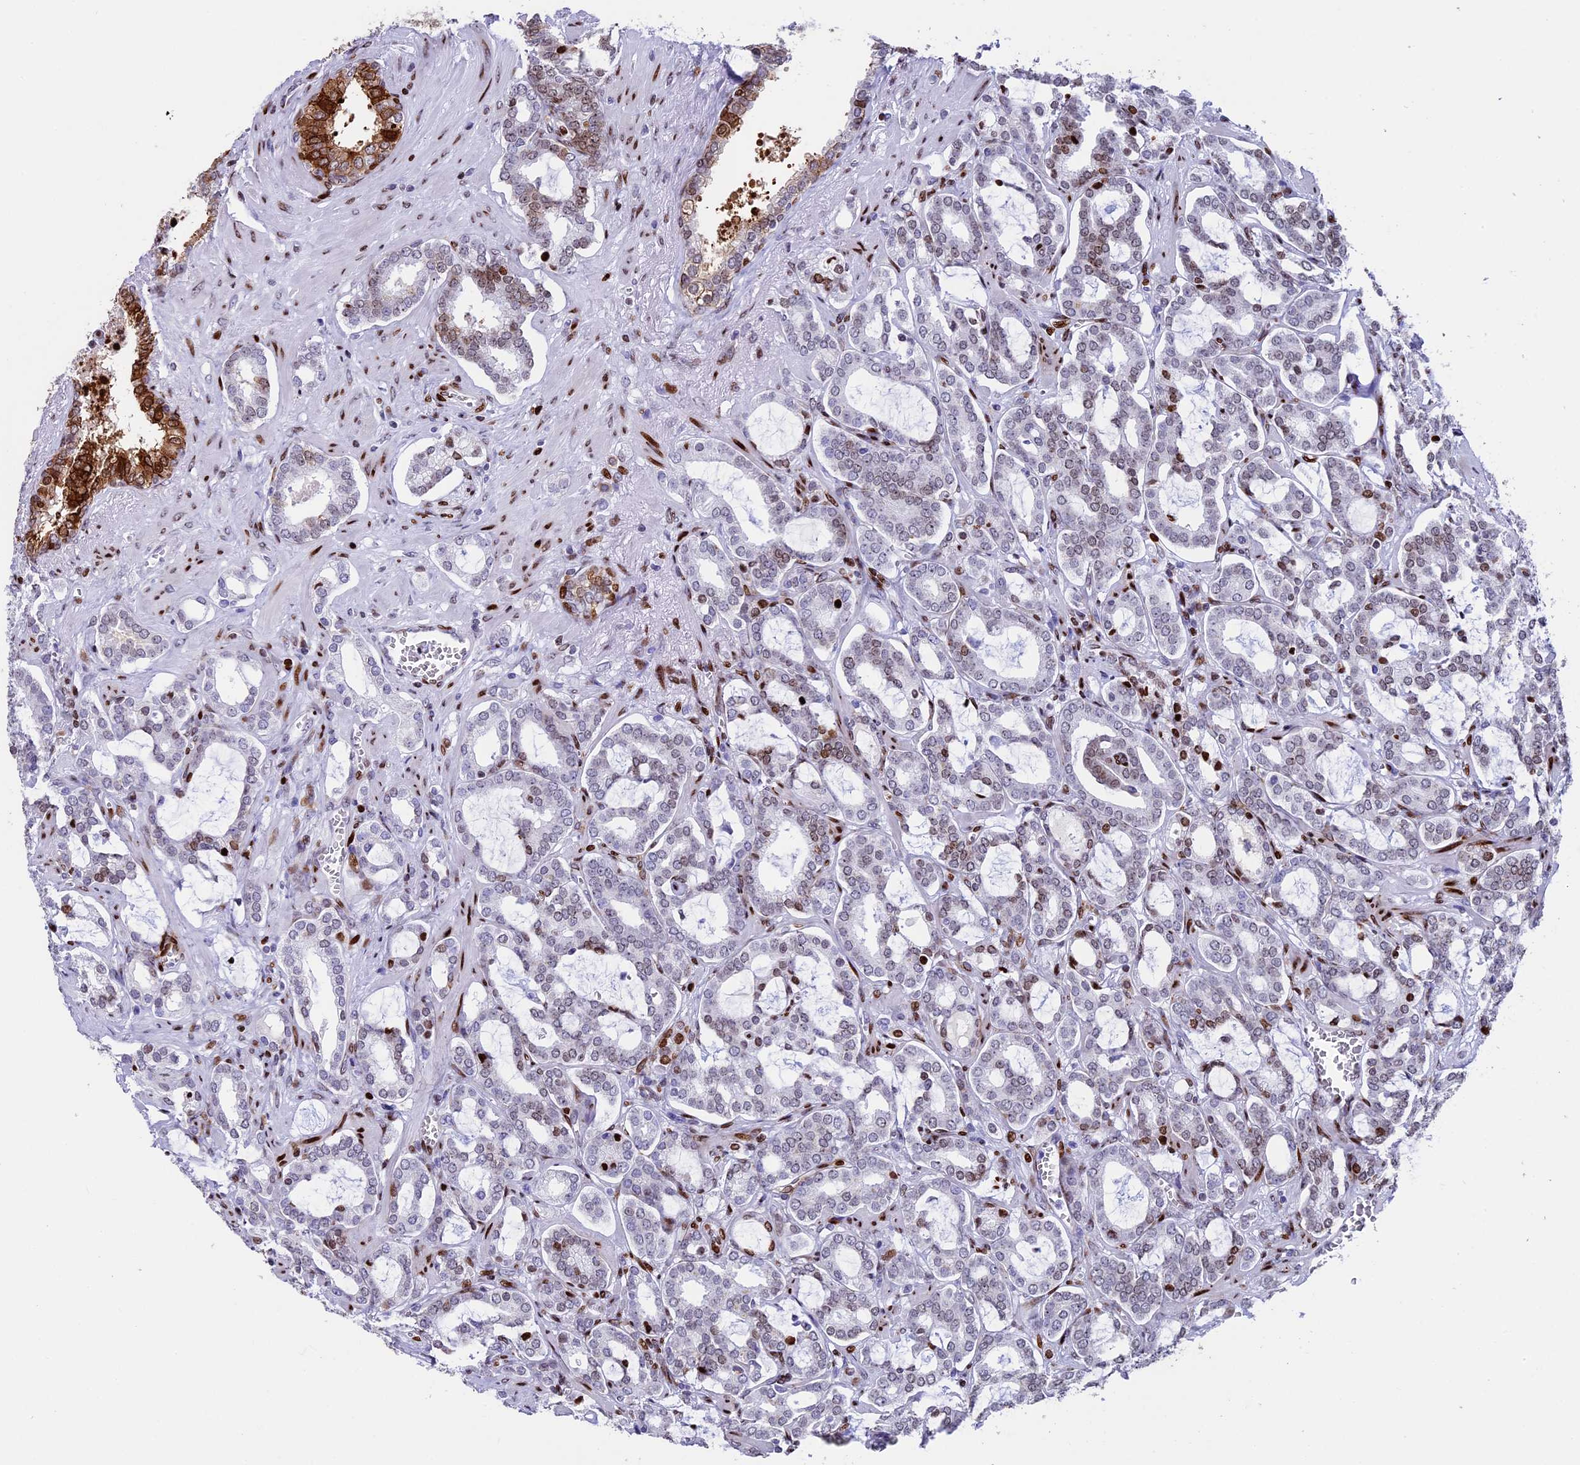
{"staining": {"intensity": "moderate", "quantity": "<25%", "location": "nuclear"}, "tissue": "prostate cancer", "cell_type": "Tumor cells", "image_type": "cancer", "snomed": [{"axis": "morphology", "description": "Adenocarcinoma, High grade"}, {"axis": "topography", "description": "Prostate and seminal vesicle, NOS"}], "caption": "Moderate nuclear positivity for a protein is appreciated in about <25% of tumor cells of prostate adenocarcinoma (high-grade) using IHC.", "gene": "BTBD3", "patient": {"sex": "male", "age": 67}}